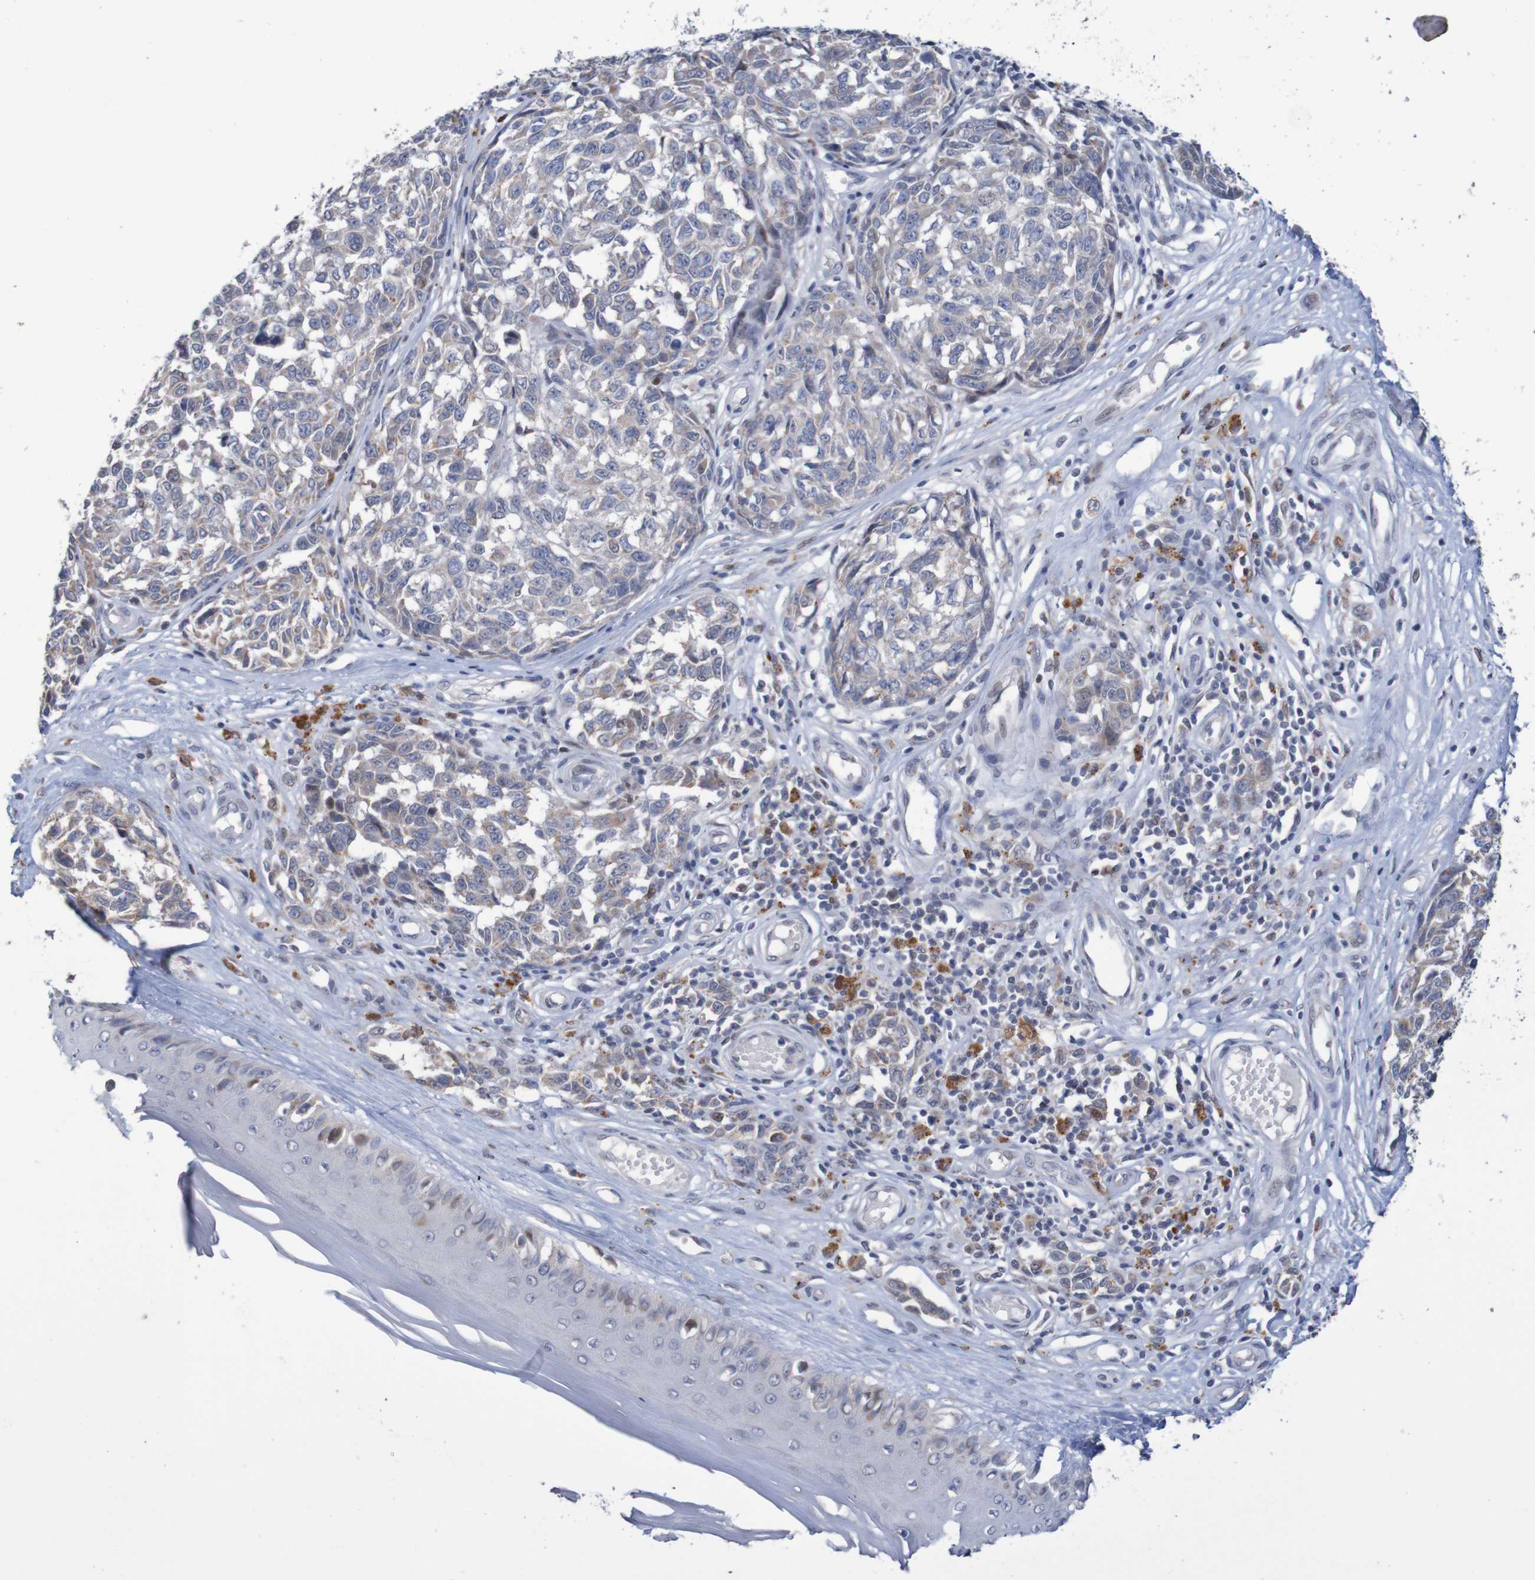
{"staining": {"intensity": "negative", "quantity": "none", "location": "none"}, "tissue": "melanoma", "cell_type": "Tumor cells", "image_type": "cancer", "snomed": [{"axis": "morphology", "description": "Malignant melanoma, NOS"}, {"axis": "topography", "description": "Skin"}], "caption": "IHC of malignant melanoma reveals no expression in tumor cells. (Stains: DAB (3,3'-diaminobenzidine) immunohistochemistry (IHC) with hematoxylin counter stain, Microscopy: brightfield microscopy at high magnification).", "gene": "FBP2", "patient": {"sex": "female", "age": 64}}